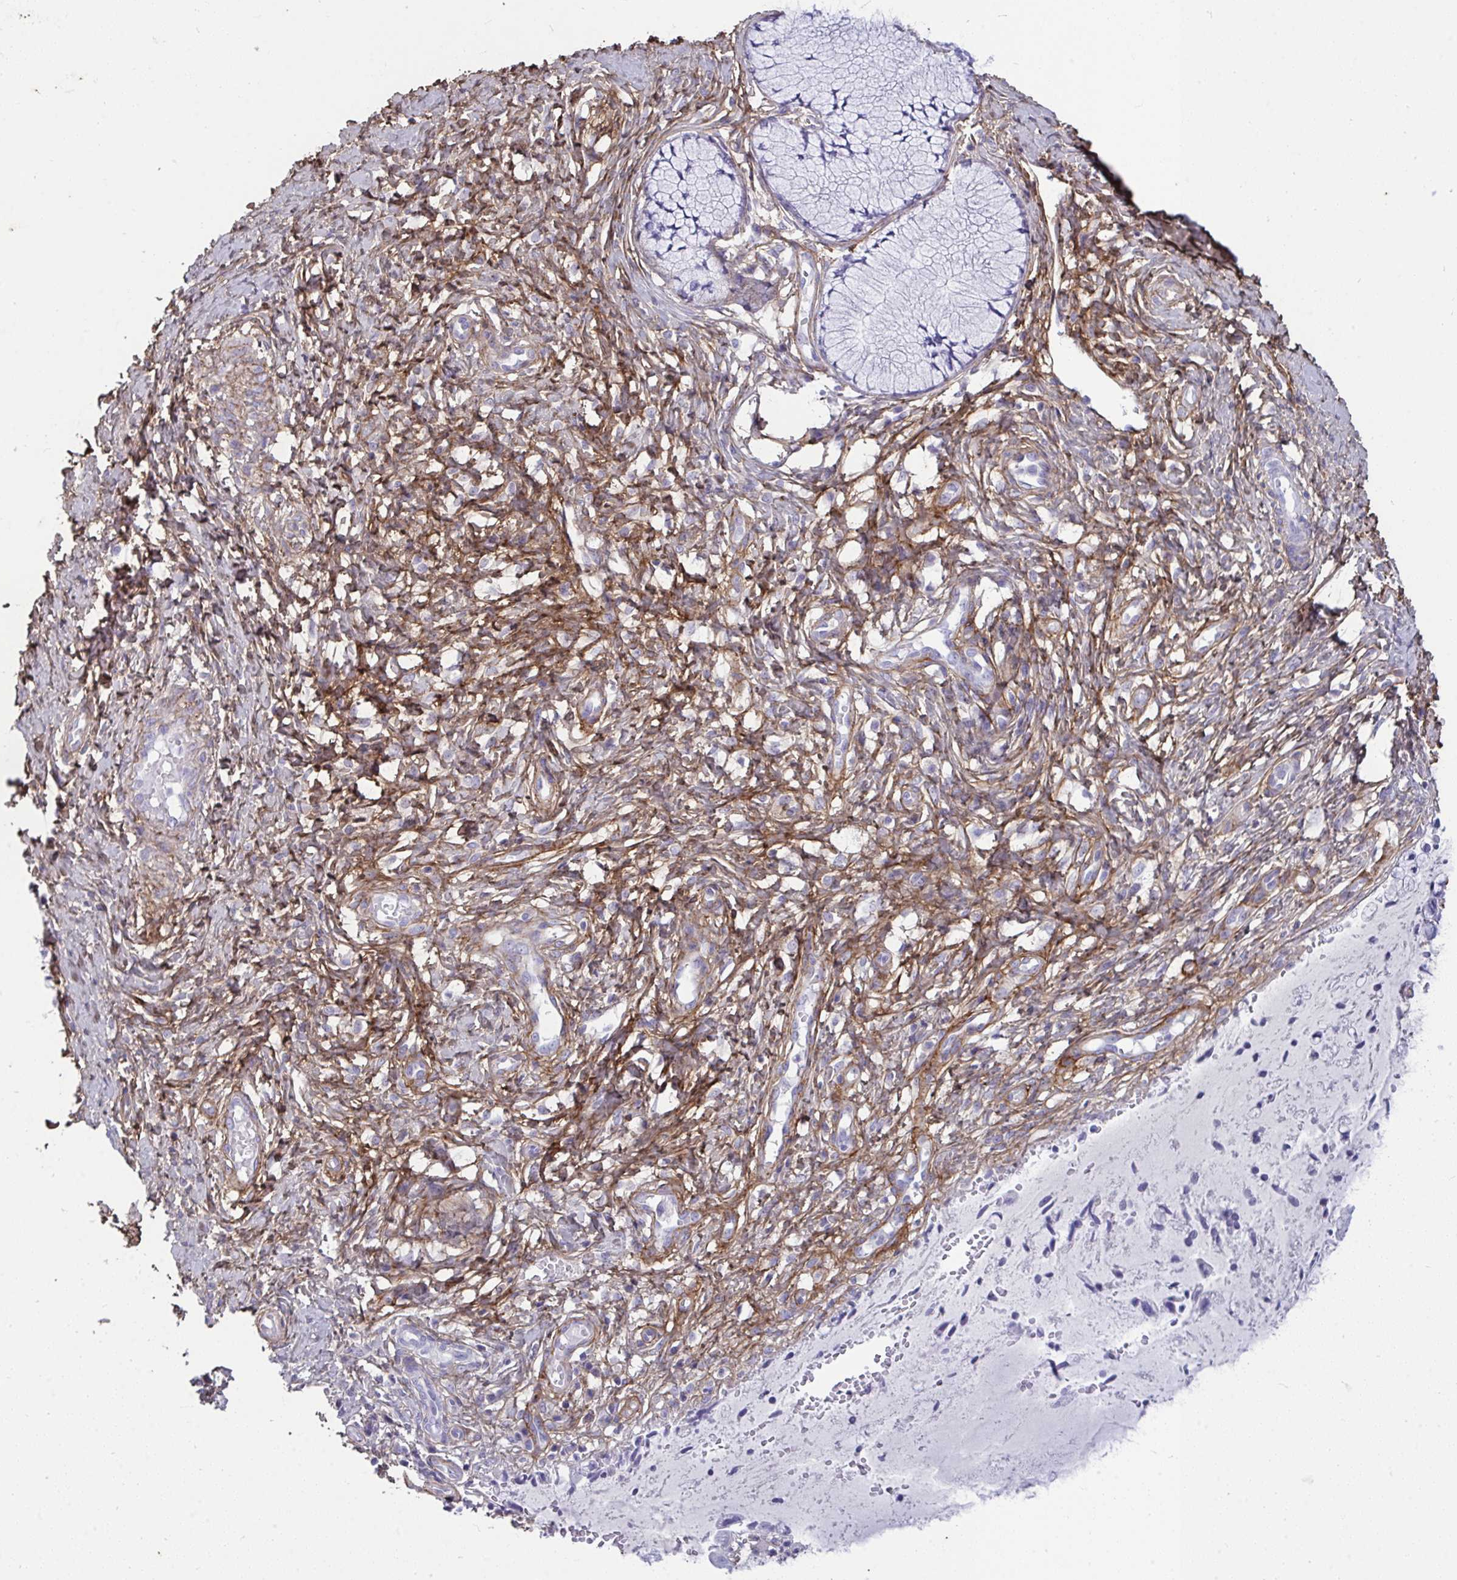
{"staining": {"intensity": "negative", "quantity": "none", "location": "none"}, "tissue": "cervix", "cell_type": "Glandular cells", "image_type": "normal", "snomed": [{"axis": "morphology", "description": "Normal tissue, NOS"}, {"axis": "topography", "description": "Cervix"}], "caption": "Glandular cells are negative for brown protein staining in benign cervix. (Brightfield microscopy of DAB (3,3'-diaminobenzidine) immunohistochemistry at high magnification).", "gene": "LHFPL6", "patient": {"sex": "female", "age": 37}}